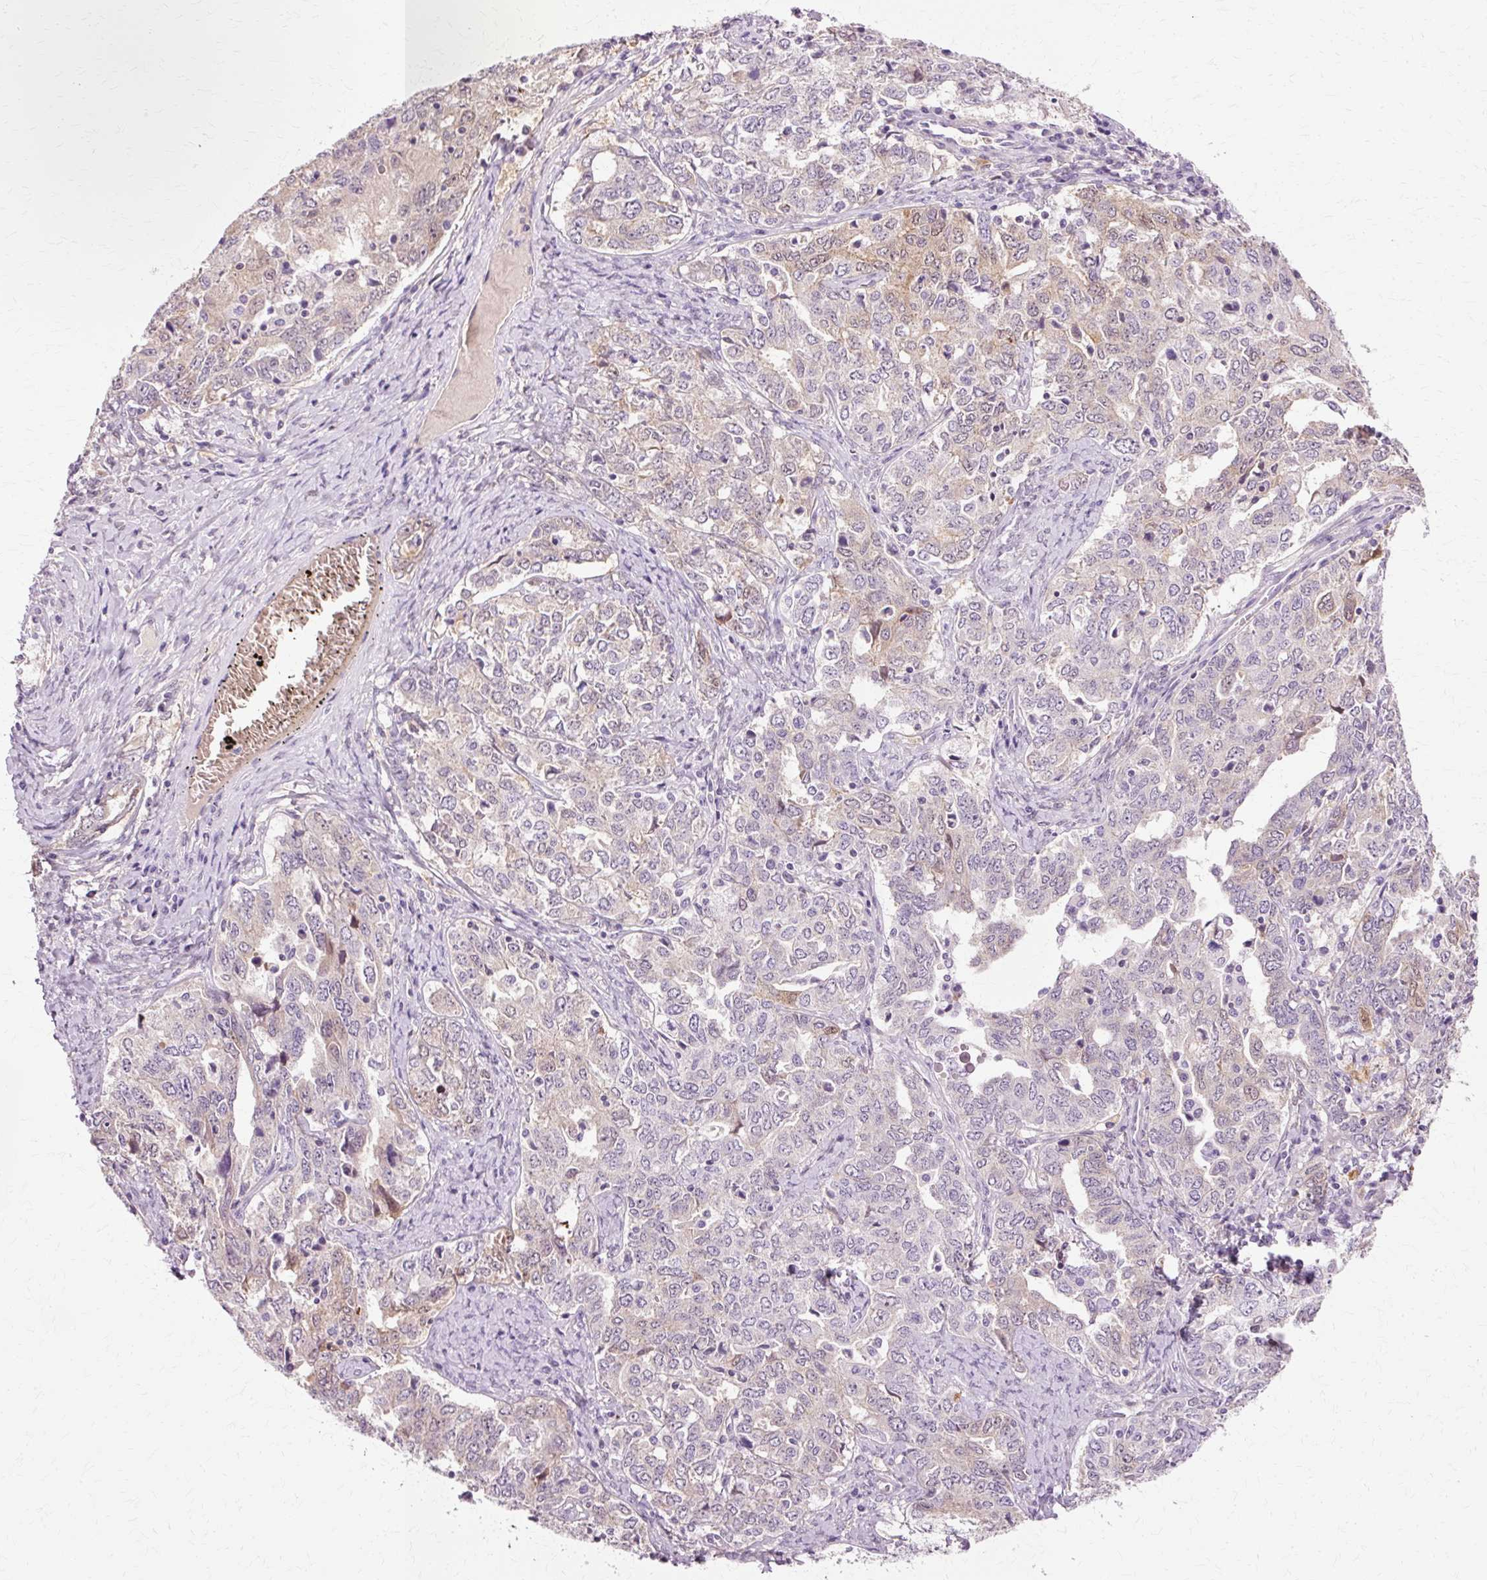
{"staining": {"intensity": "weak", "quantity": "<25%", "location": "cytoplasmic/membranous"}, "tissue": "ovarian cancer", "cell_type": "Tumor cells", "image_type": "cancer", "snomed": [{"axis": "morphology", "description": "Carcinoma, endometroid"}, {"axis": "topography", "description": "Ovary"}], "caption": "A micrograph of endometroid carcinoma (ovarian) stained for a protein demonstrates no brown staining in tumor cells.", "gene": "VN1R2", "patient": {"sex": "female", "age": 62}}